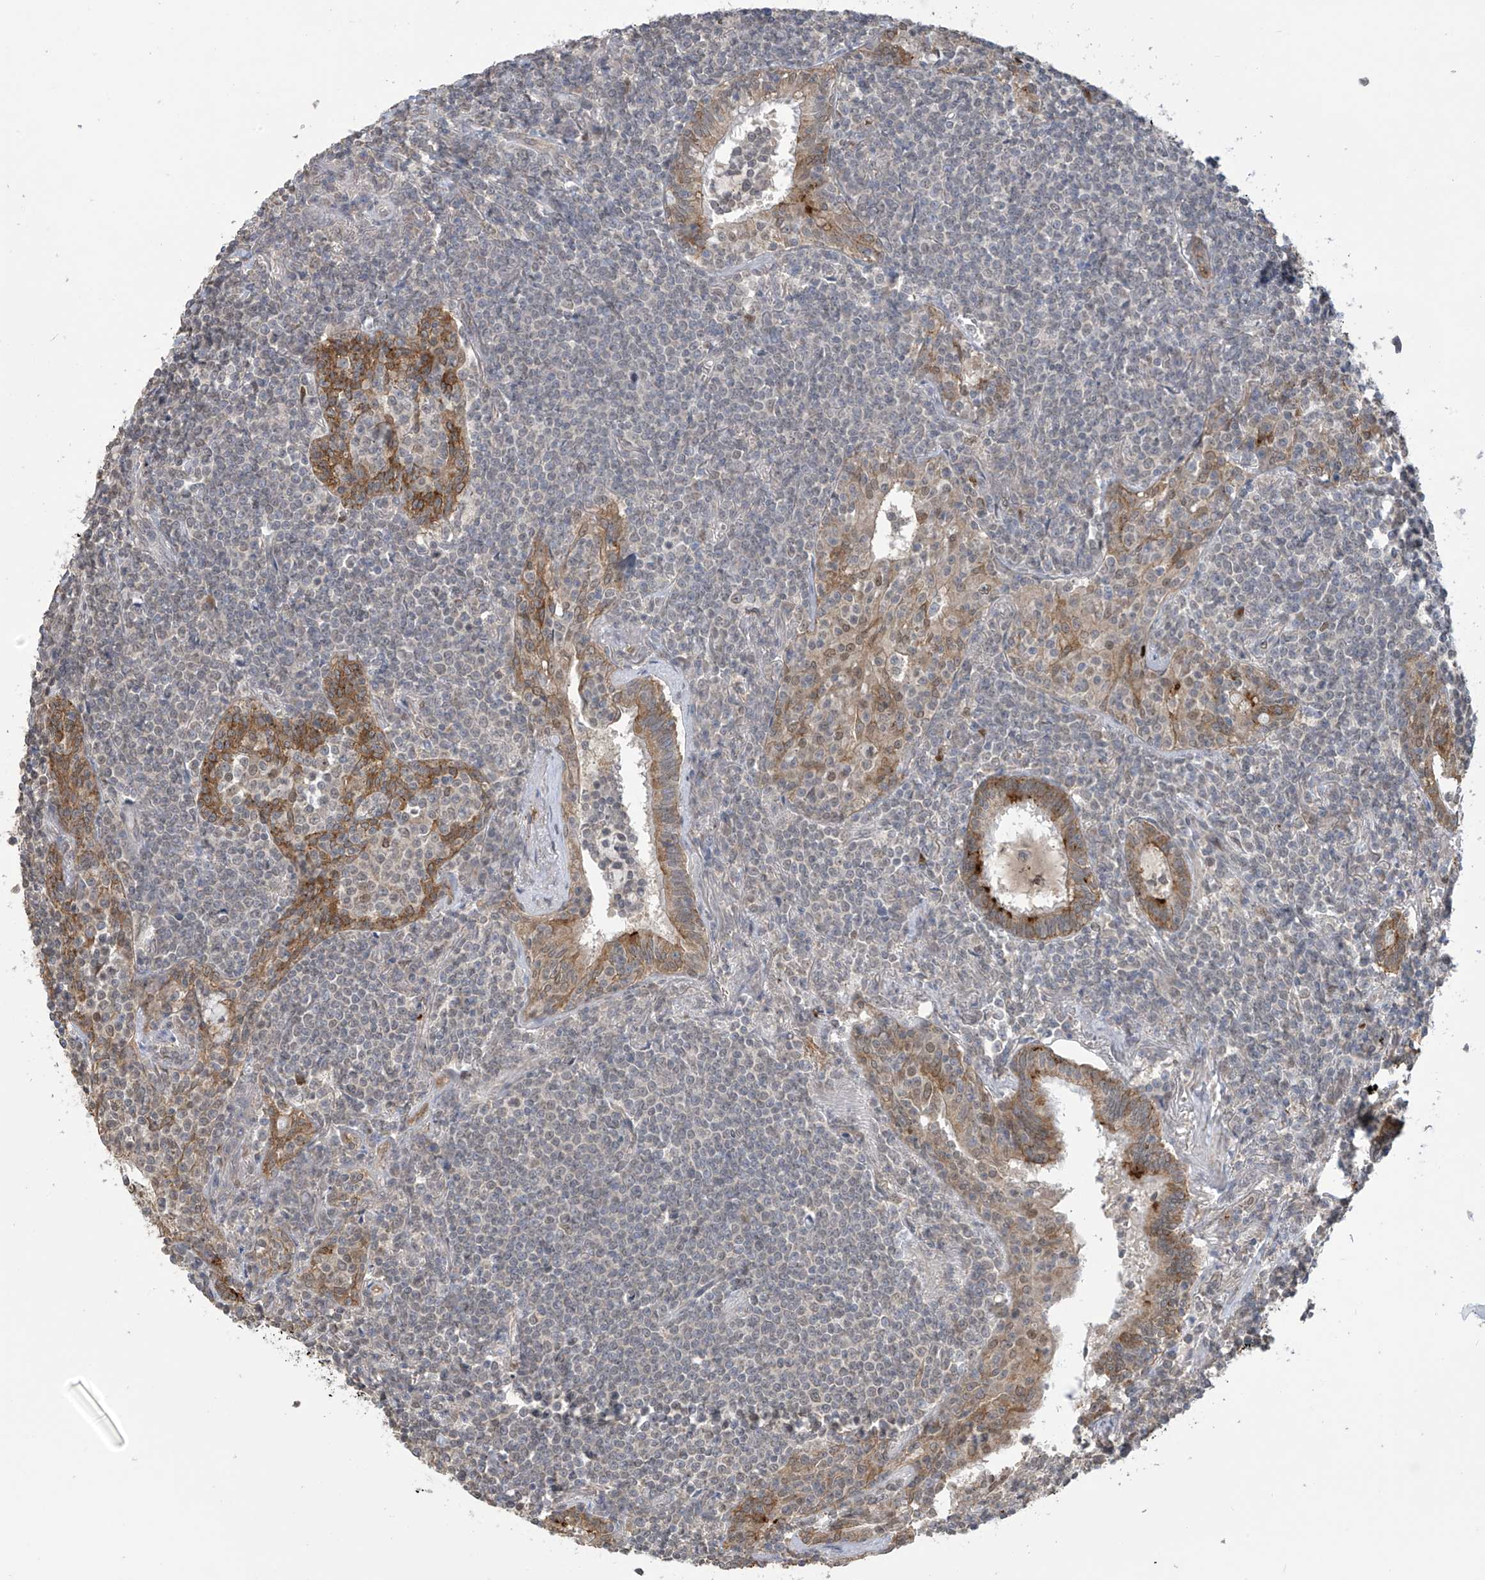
{"staining": {"intensity": "negative", "quantity": "none", "location": "none"}, "tissue": "lymphoma", "cell_type": "Tumor cells", "image_type": "cancer", "snomed": [{"axis": "morphology", "description": "Malignant lymphoma, non-Hodgkin's type, Low grade"}, {"axis": "topography", "description": "Lung"}], "caption": "High power microscopy micrograph of an immunohistochemistry (IHC) photomicrograph of lymphoma, revealing no significant positivity in tumor cells. (DAB immunohistochemistry (IHC), high magnification).", "gene": "KIAA1522", "patient": {"sex": "female", "age": 71}}